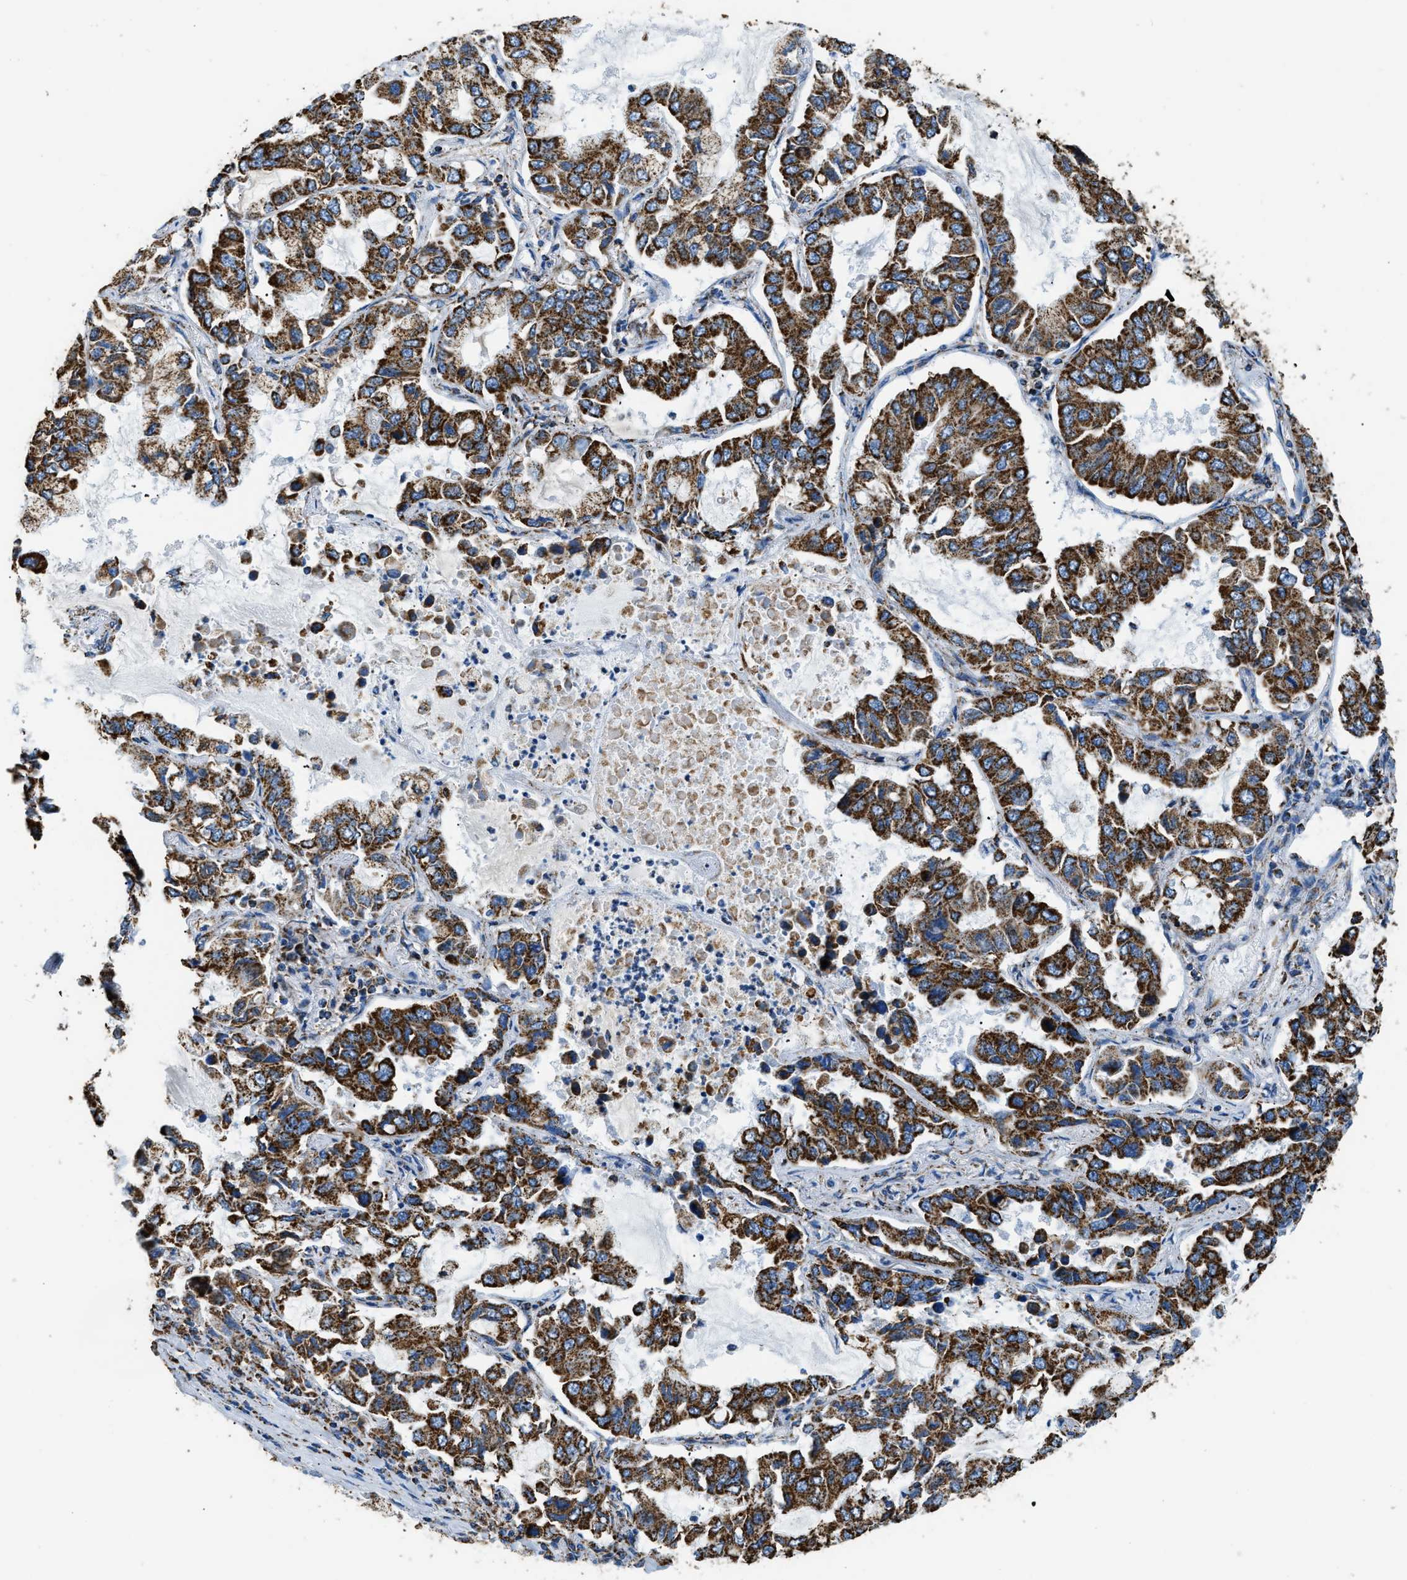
{"staining": {"intensity": "strong", "quantity": ">75%", "location": "cytoplasmic/membranous"}, "tissue": "lung cancer", "cell_type": "Tumor cells", "image_type": "cancer", "snomed": [{"axis": "morphology", "description": "Adenocarcinoma, NOS"}, {"axis": "topography", "description": "Lung"}], "caption": "Brown immunohistochemical staining in lung adenocarcinoma demonstrates strong cytoplasmic/membranous expression in approximately >75% of tumor cells.", "gene": "IRX6", "patient": {"sex": "male", "age": 64}}